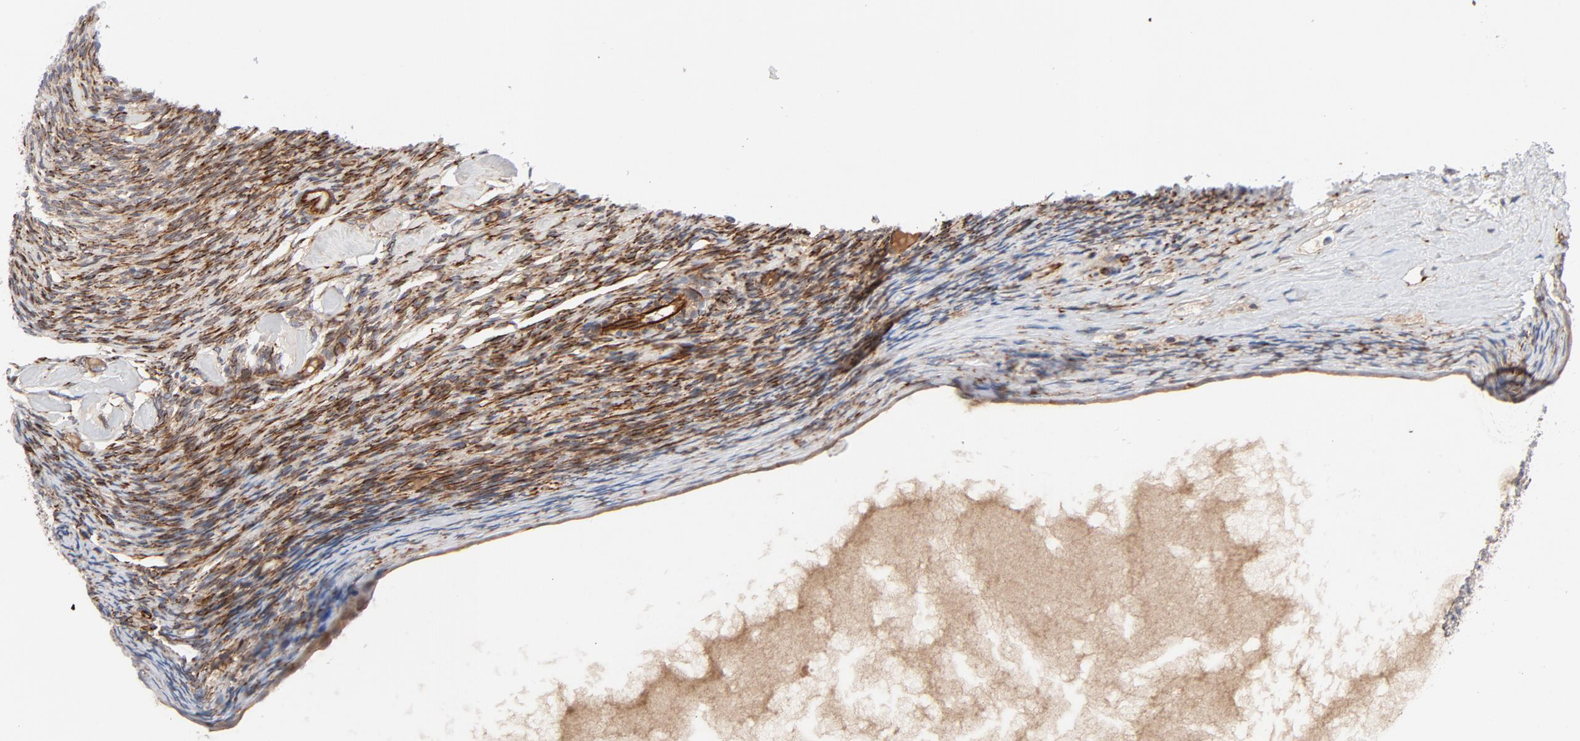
{"staining": {"intensity": "moderate", "quantity": ">75%", "location": "cytoplasmic/membranous"}, "tissue": "ovary", "cell_type": "Ovarian stroma cells", "image_type": "normal", "snomed": [{"axis": "morphology", "description": "Normal tissue, NOS"}, {"axis": "topography", "description": "Ovary"}], "caption": "Immunohistochemical staining of benign human ovary displays medium levels of moderate cytoplasmic/membranous expression in approximately >75% of ovarian stroma cells. The staining was performed using DAB (3,3'-diaminobenzidine) to visualize the protein expression in brown, while the nuclei were stained in blue with hematoxylin (Magnification: 20x).", "gene": "DNAAF2", "patient": {"sex": "female", "age": 60}}